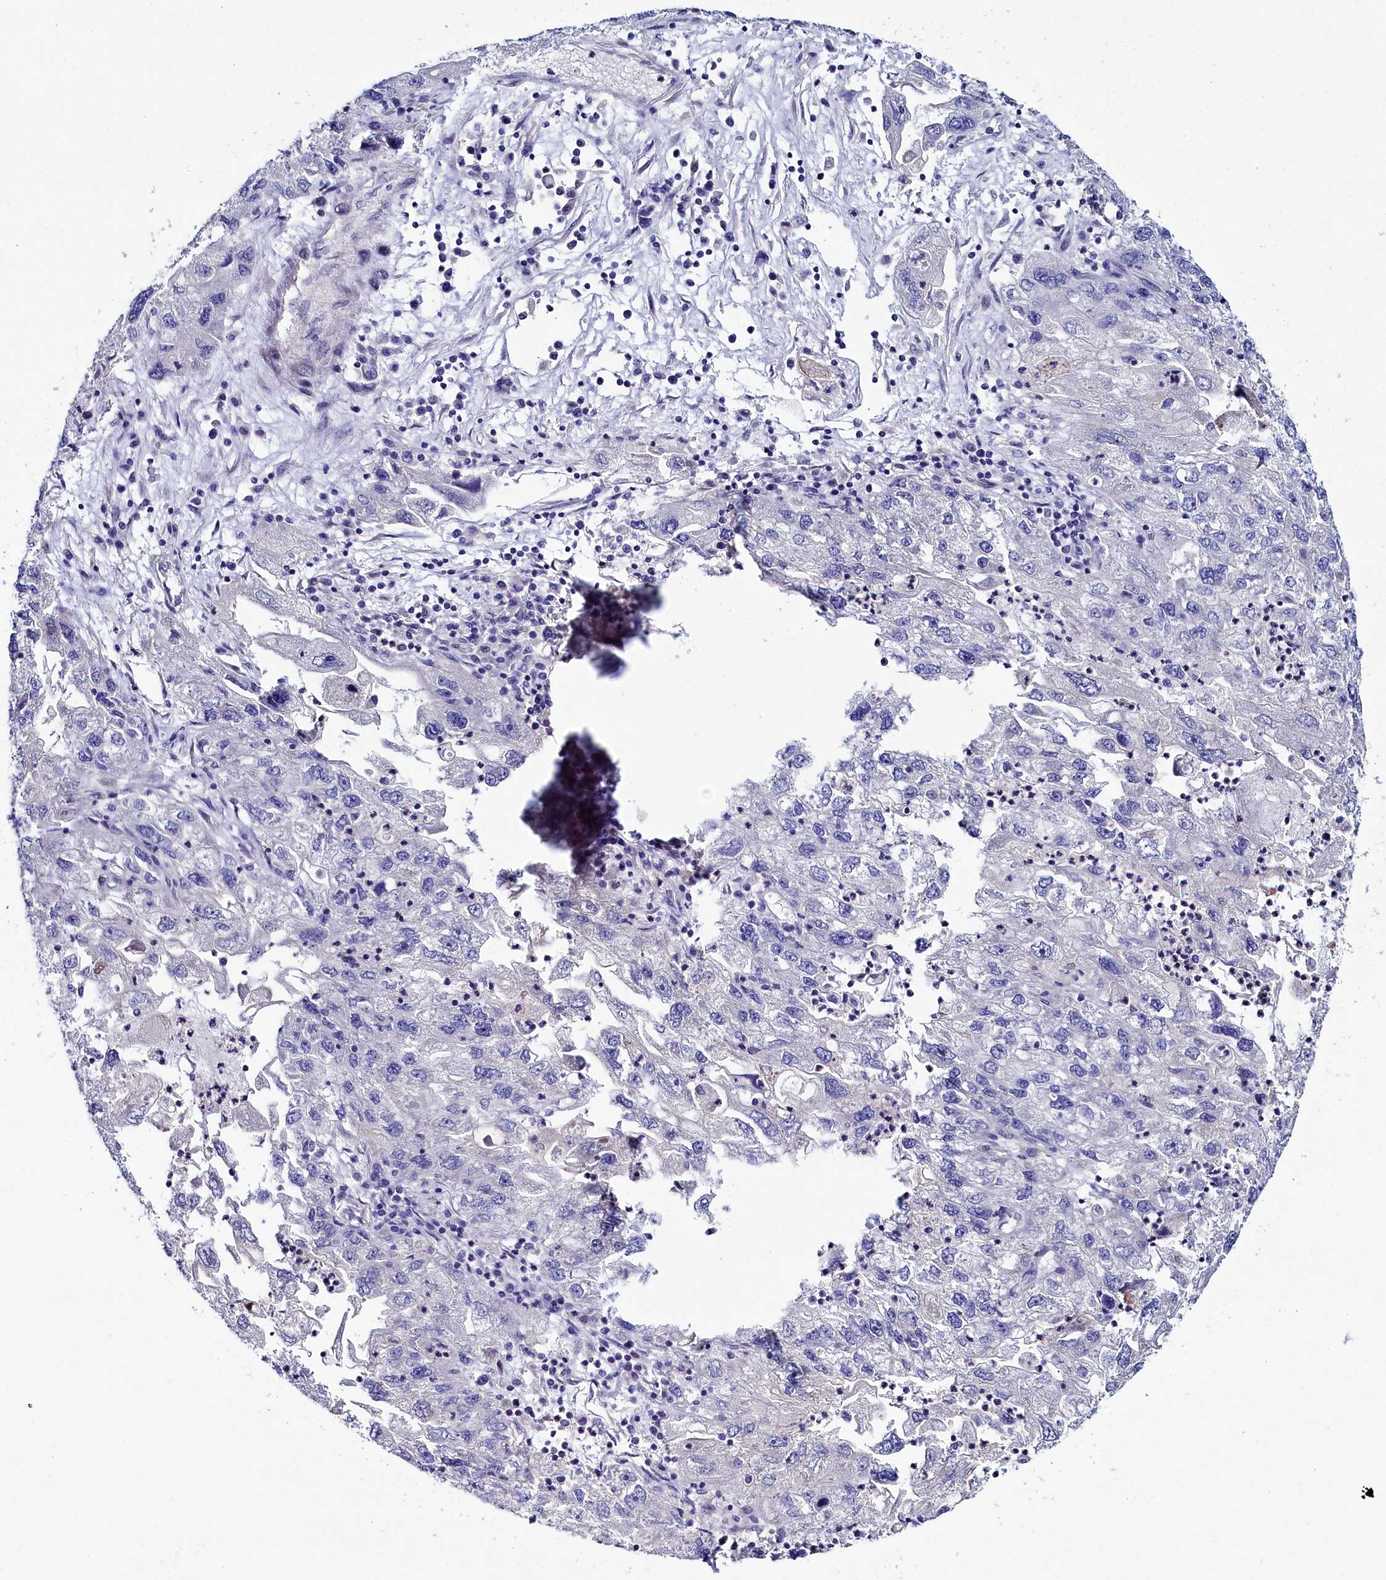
{"staining": {"intensity": "negative", "quantity": "none", "location": "none"}, "tissue": "endometrial cancer", "cell_type": "Tumor cells", "image_type": "cancer", "snomed": [{"axis": "morphology", "description": "Adenocarcinoma, NOS"}, {"axis": "topography", "description": "Endometrium"}], "caption": "Tumor cells are negative for protein expression in human endometrial adenocarcinoma.", "gene": "ASTE1", "patient": {"sex": "female", "age": 49}}